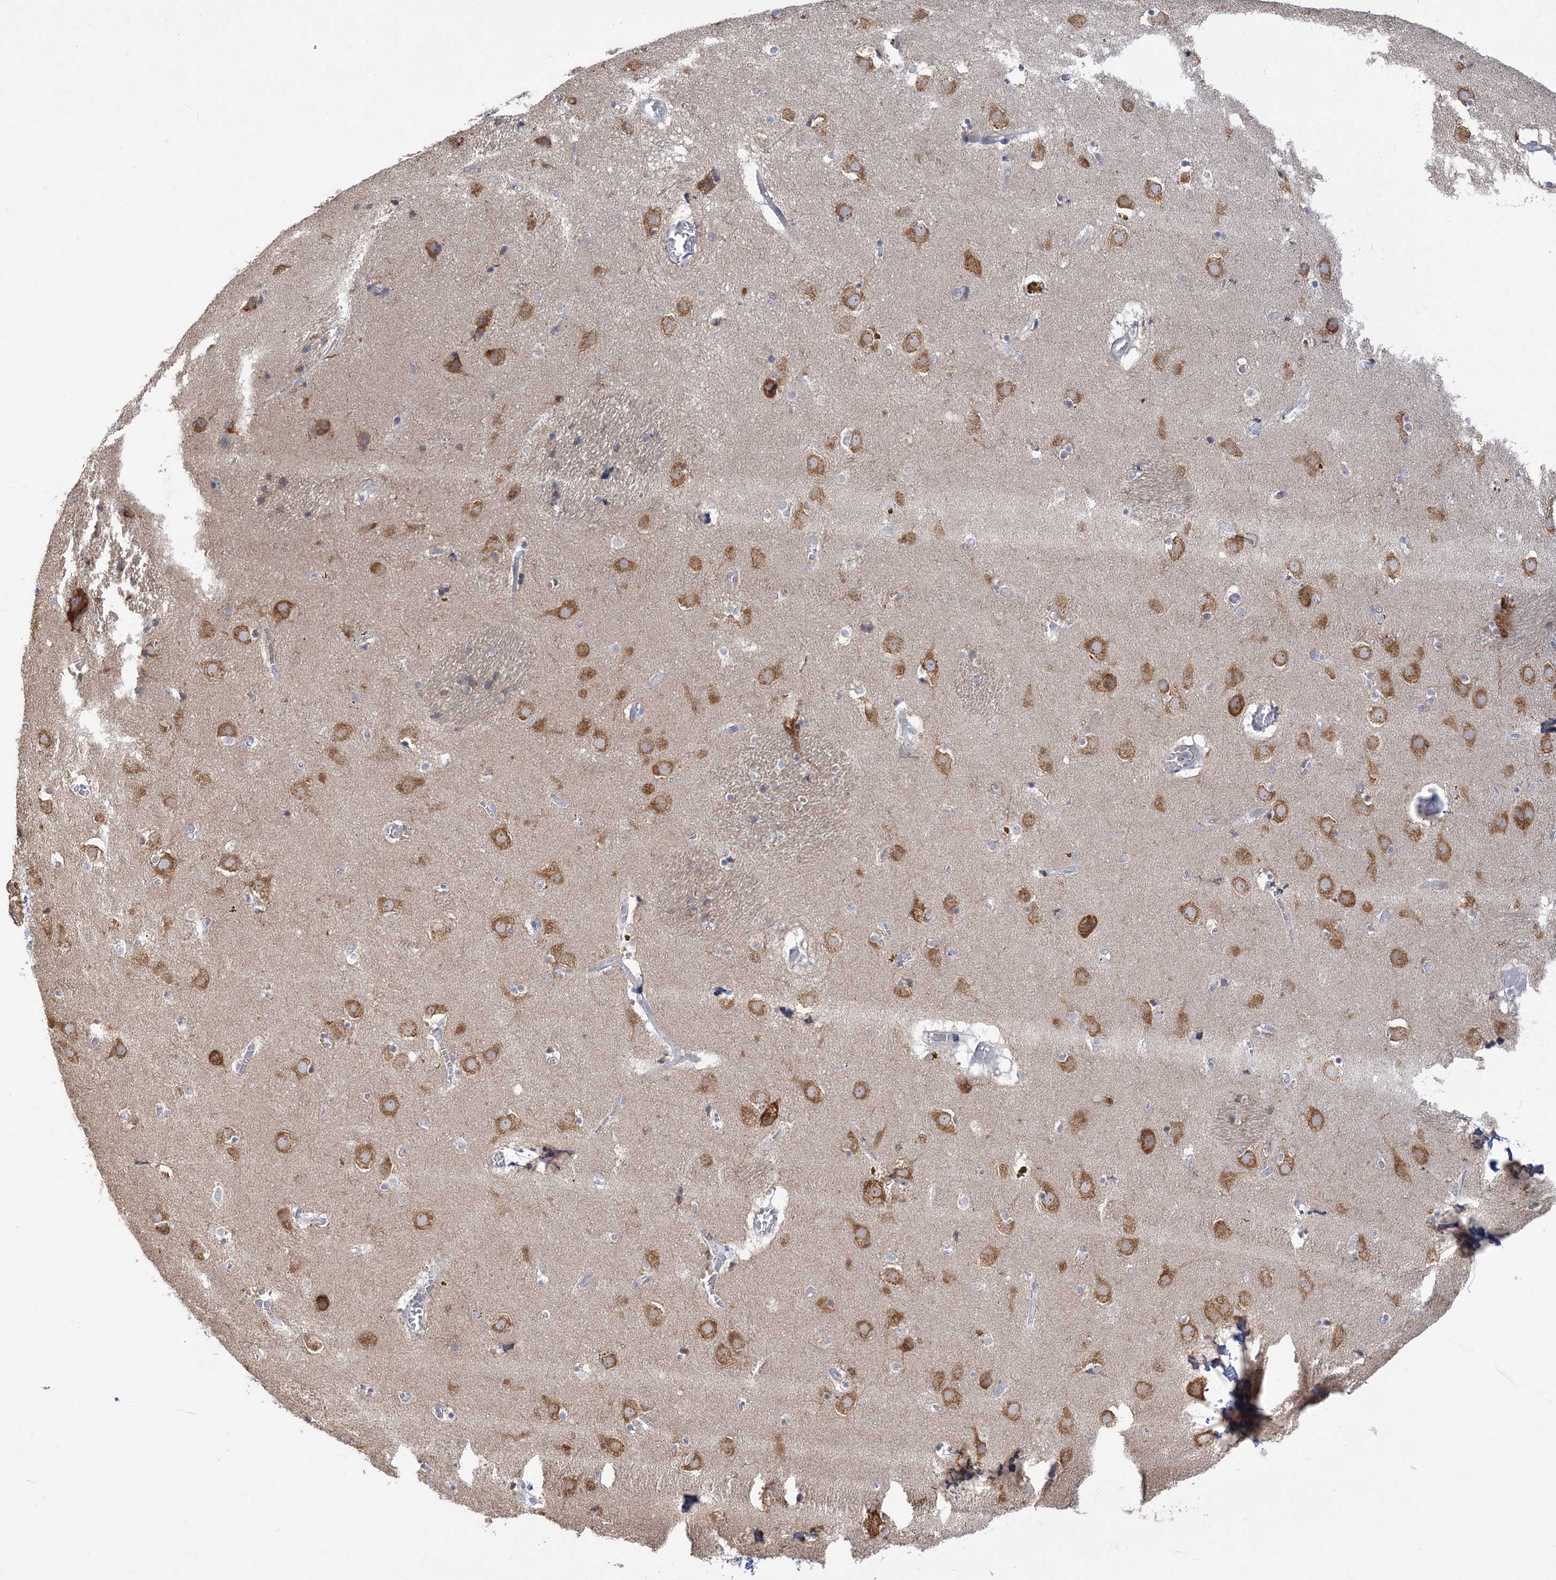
{"staining": {"intensity": "negative", "quantity": "none", "location": "none"}, "tissue": "caudate", "cell_type": "Glial cells", "image_type": "normal", "snomed": [{"axis": "morphology", "description": "Normal tissue, NOS"}, {"axis": "topography", "description": "Lateral ventricle wall"}], "caption": "This histopathology image is of normal caudate stained with IHC to label a protein in brown with the nuclei are counter-stained blue. There is no positivity in glial cells.", "gene": "FARSB", "patient": {"sex": "male", "age": 70}}